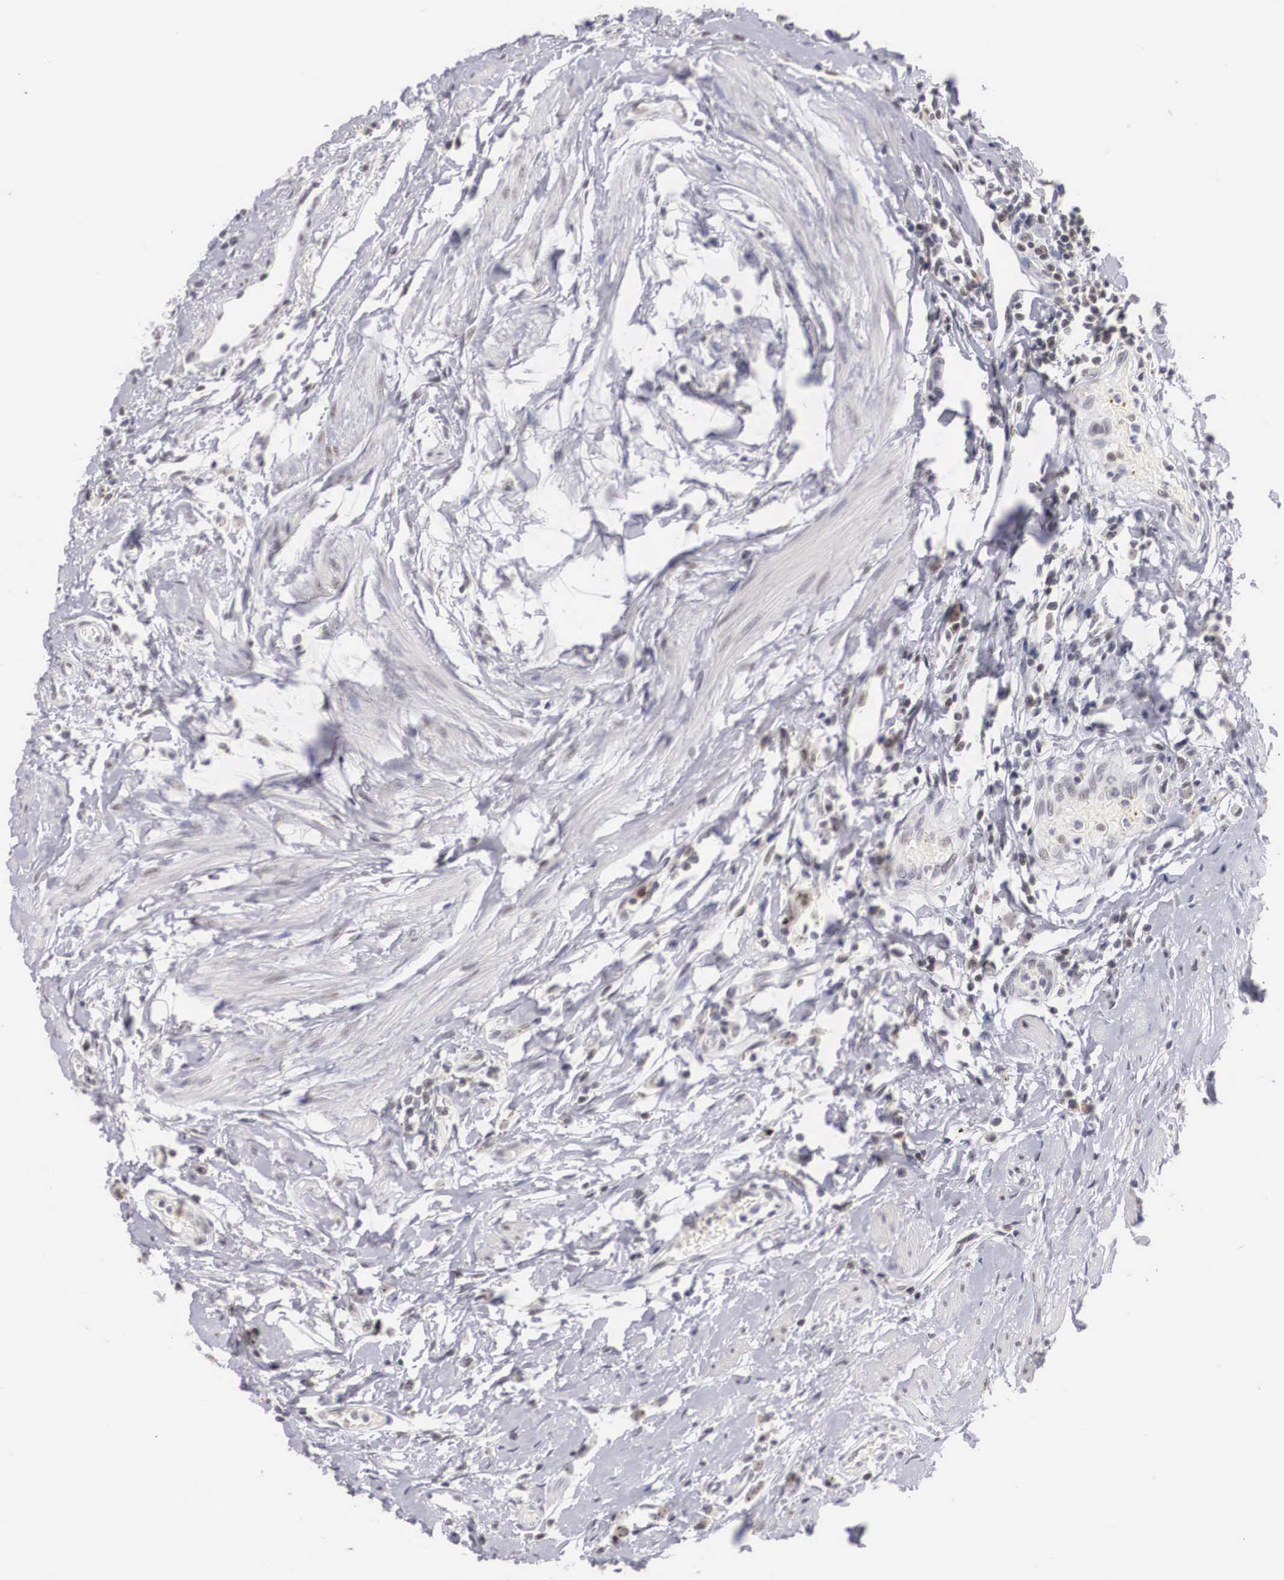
{"staining": {"intensity": "weak", "quantity": ">75%", "location": "nuclear"}, "tissue": "urothelial cancer", "cell_type": "Tumor cells", "image_type": "cancer", "snomed": [{"axis": "morphology", "description": "Urothelial carcinoma, High grade"}, {"axis": "topography", "description": "Urinary bladder"}], "caption": "Protein staining by immunohistochemistry (IHC) displays weak nuclear positivity in approximately >75% of tumor cells in urothelial cancer.", "gene": "FAM47A", "patient": {"sex": "male", "age": 78}}